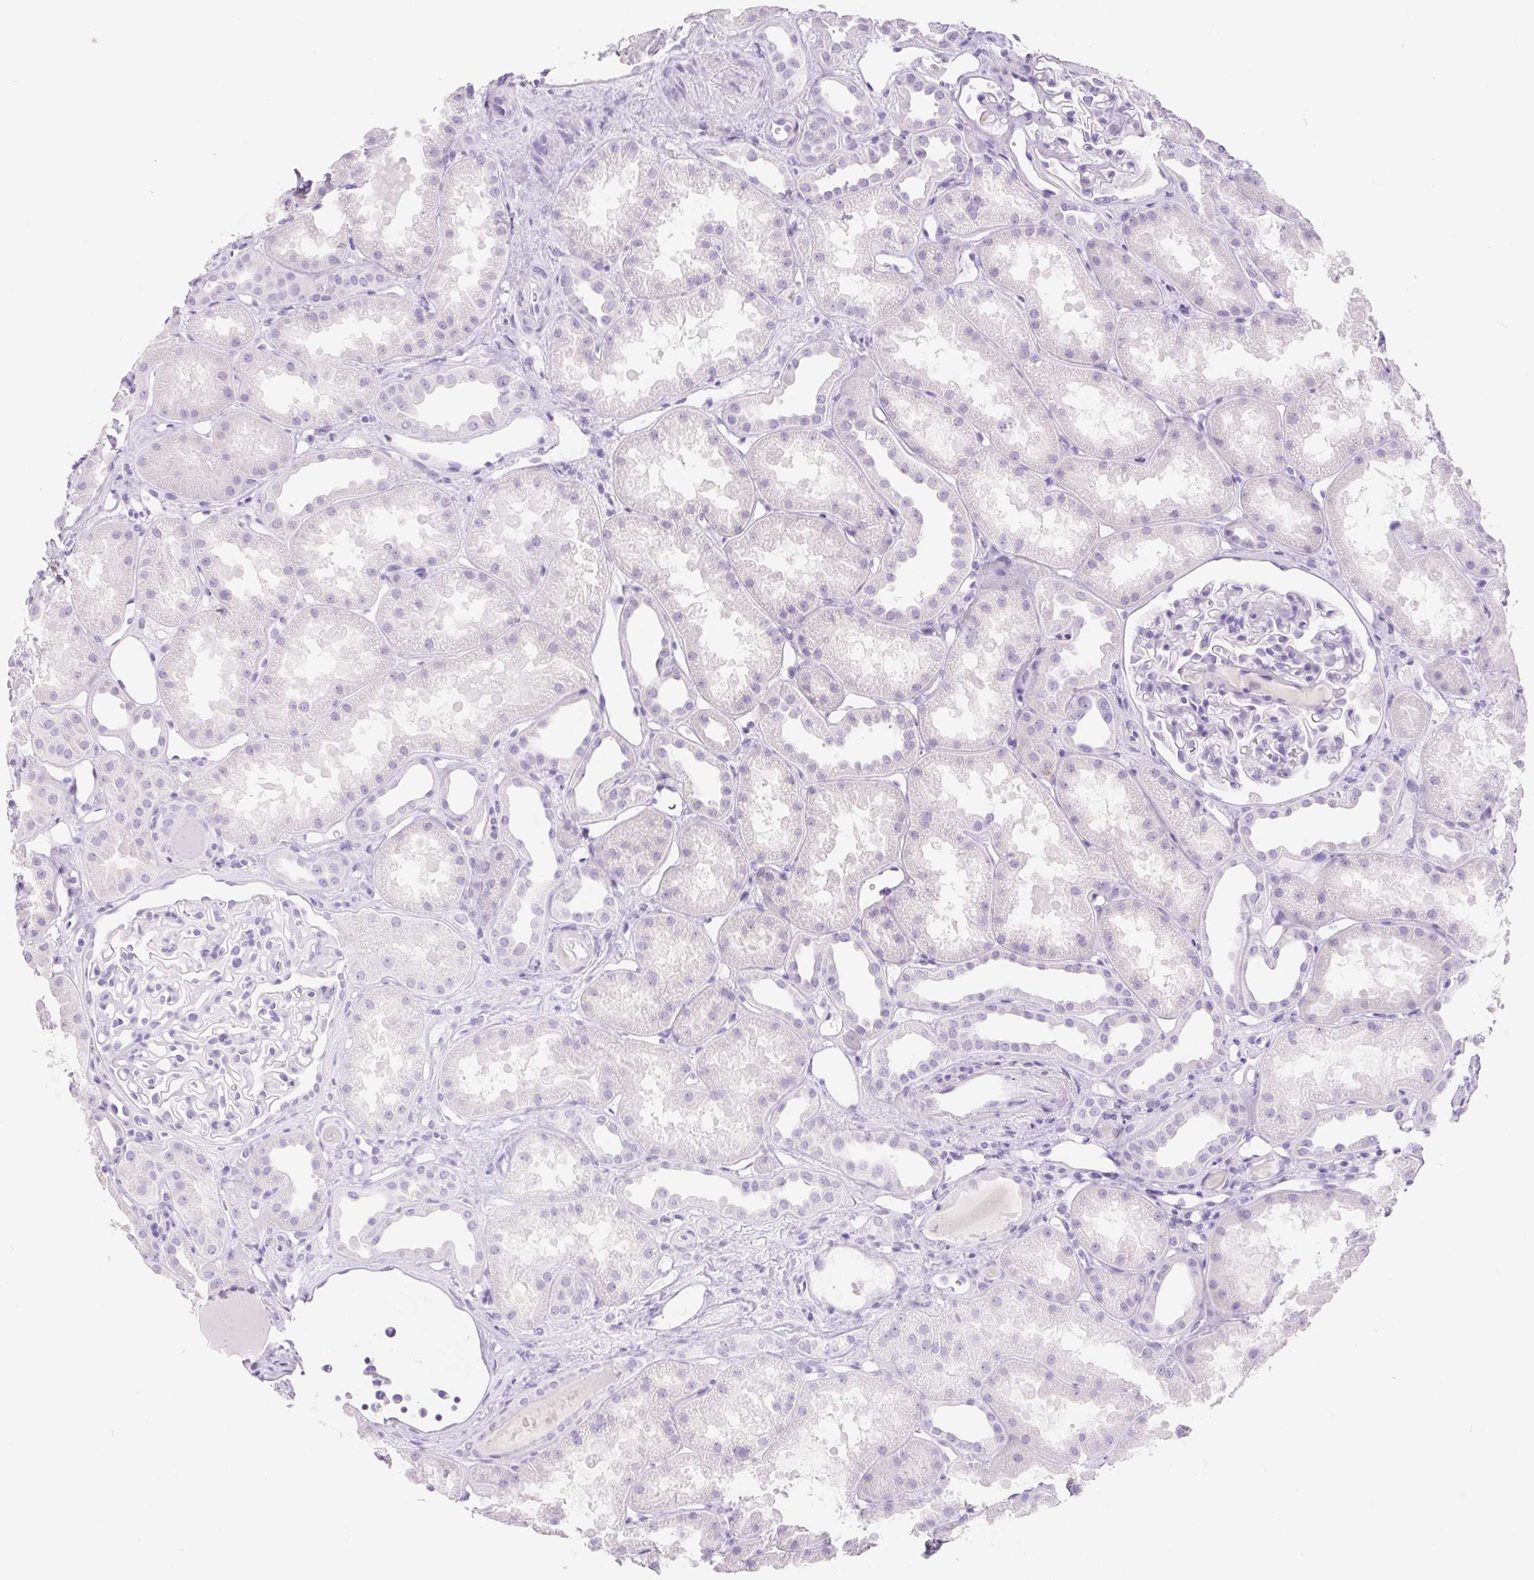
{"staining": {"intensity": "negative", "quantity": "none", "location": "none"}, "tissue": "kidney", "cell_type": "Cells in glomeruli", "image_type": "normal", "snomed": [{"axis": "morphology", "description": "Normal tissue, NOS"}, {"axis": "topography", "description": "Kidney"}], "caption": "Immunohistochemical staining of unremarkable human kidney displays no significant expression in cells in glomeruli.", "gene": "PNLIP", "patient": {"sex": "male", "age": 61}}